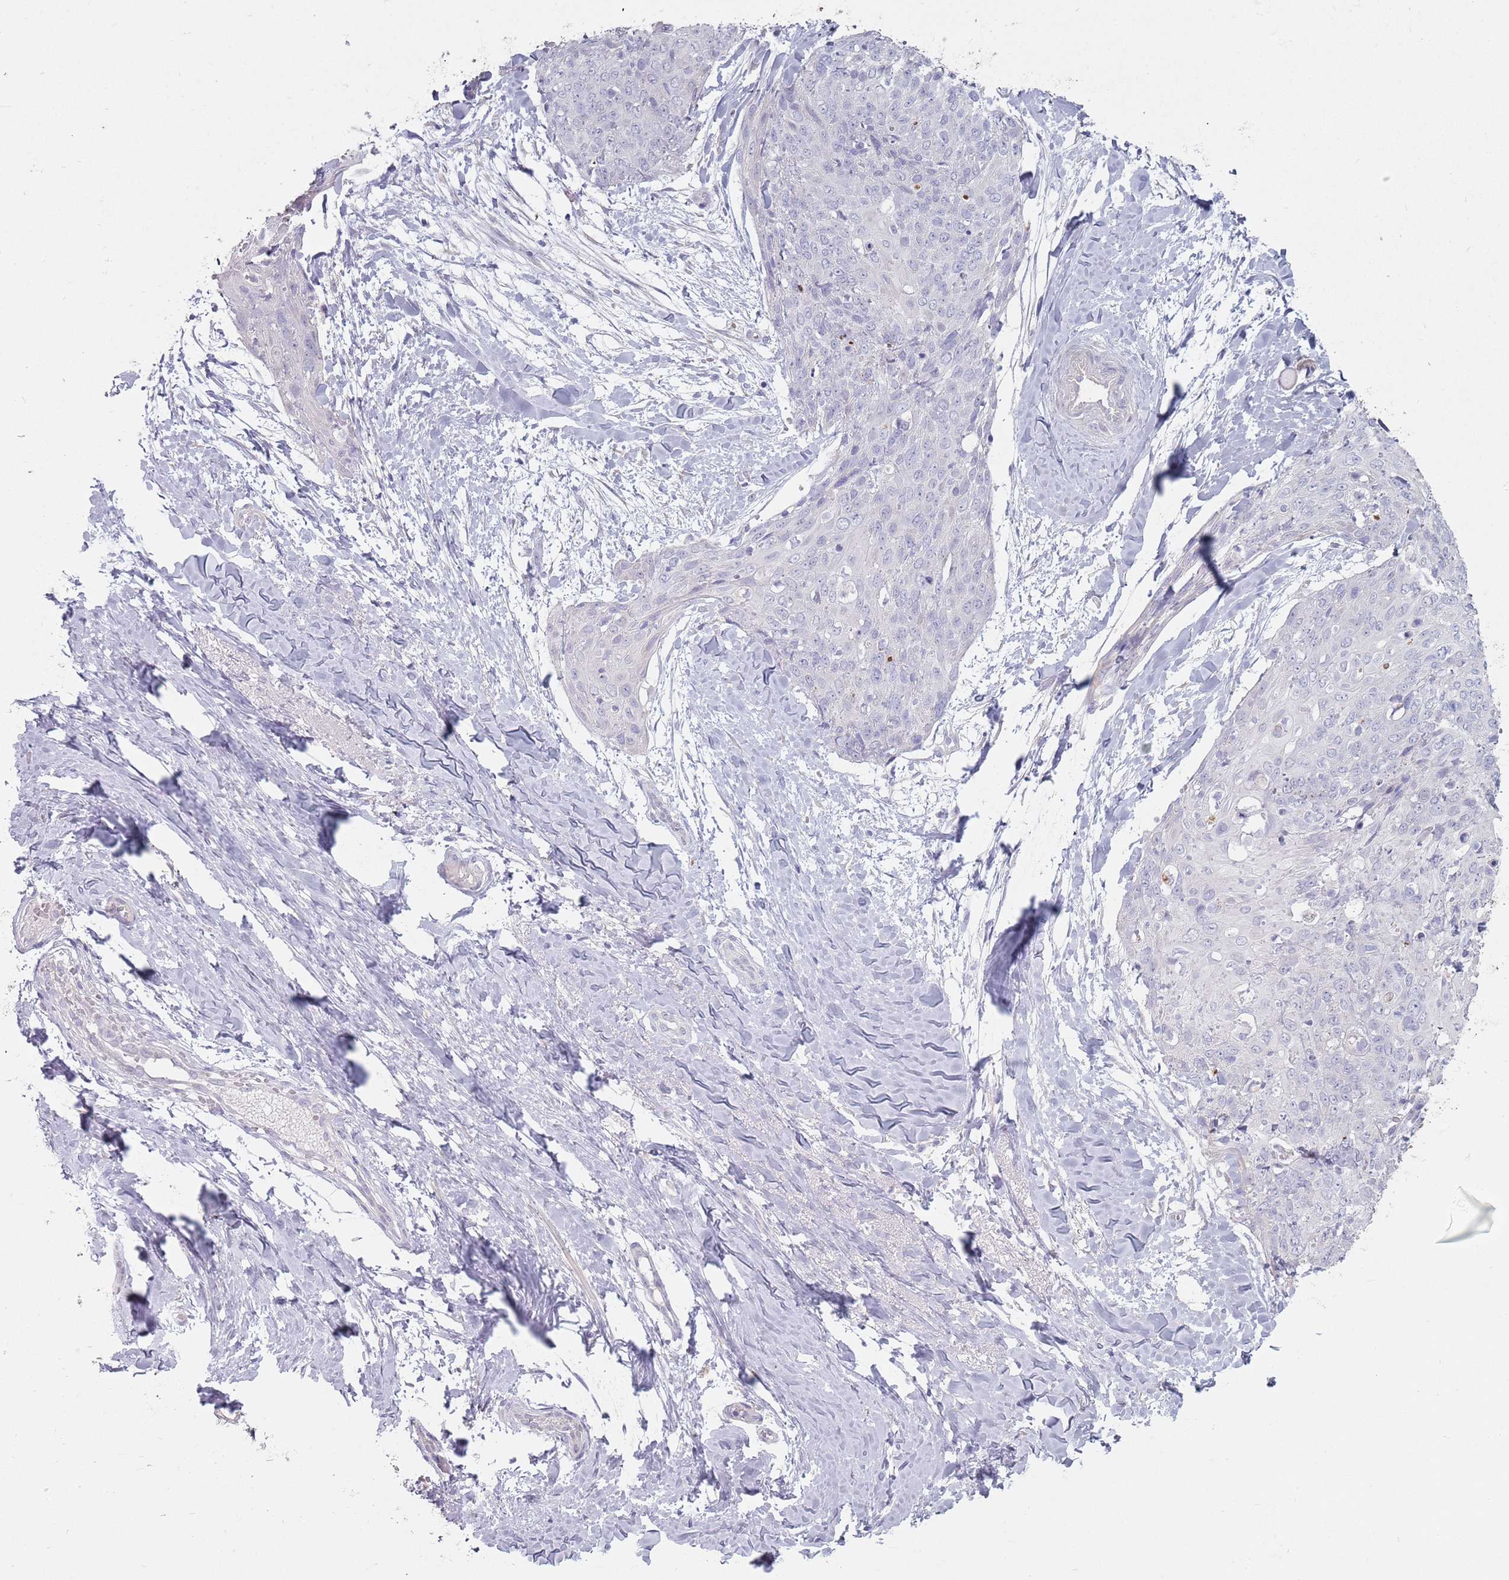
{"staining": {"intensity": "negative", "quantity": "none", "location": "none"}, "tissue": "skin cancer", "cell_type": "Tumor cells", "image_type": "cancer", "snomed": [{"axis": "morphology", "description": "Squamous cell carcinoma, NOS"}, {"axis": "topography", "description": "Skin"}, {"axis": "topography", "description": "Vulva"}], "caption": "This is an immunohistochemistry (IHC) image of skin cancer. There is no positivity in tumor cells.", "gene": "DXO", "patient": {"sex": "female", "age": 85}}